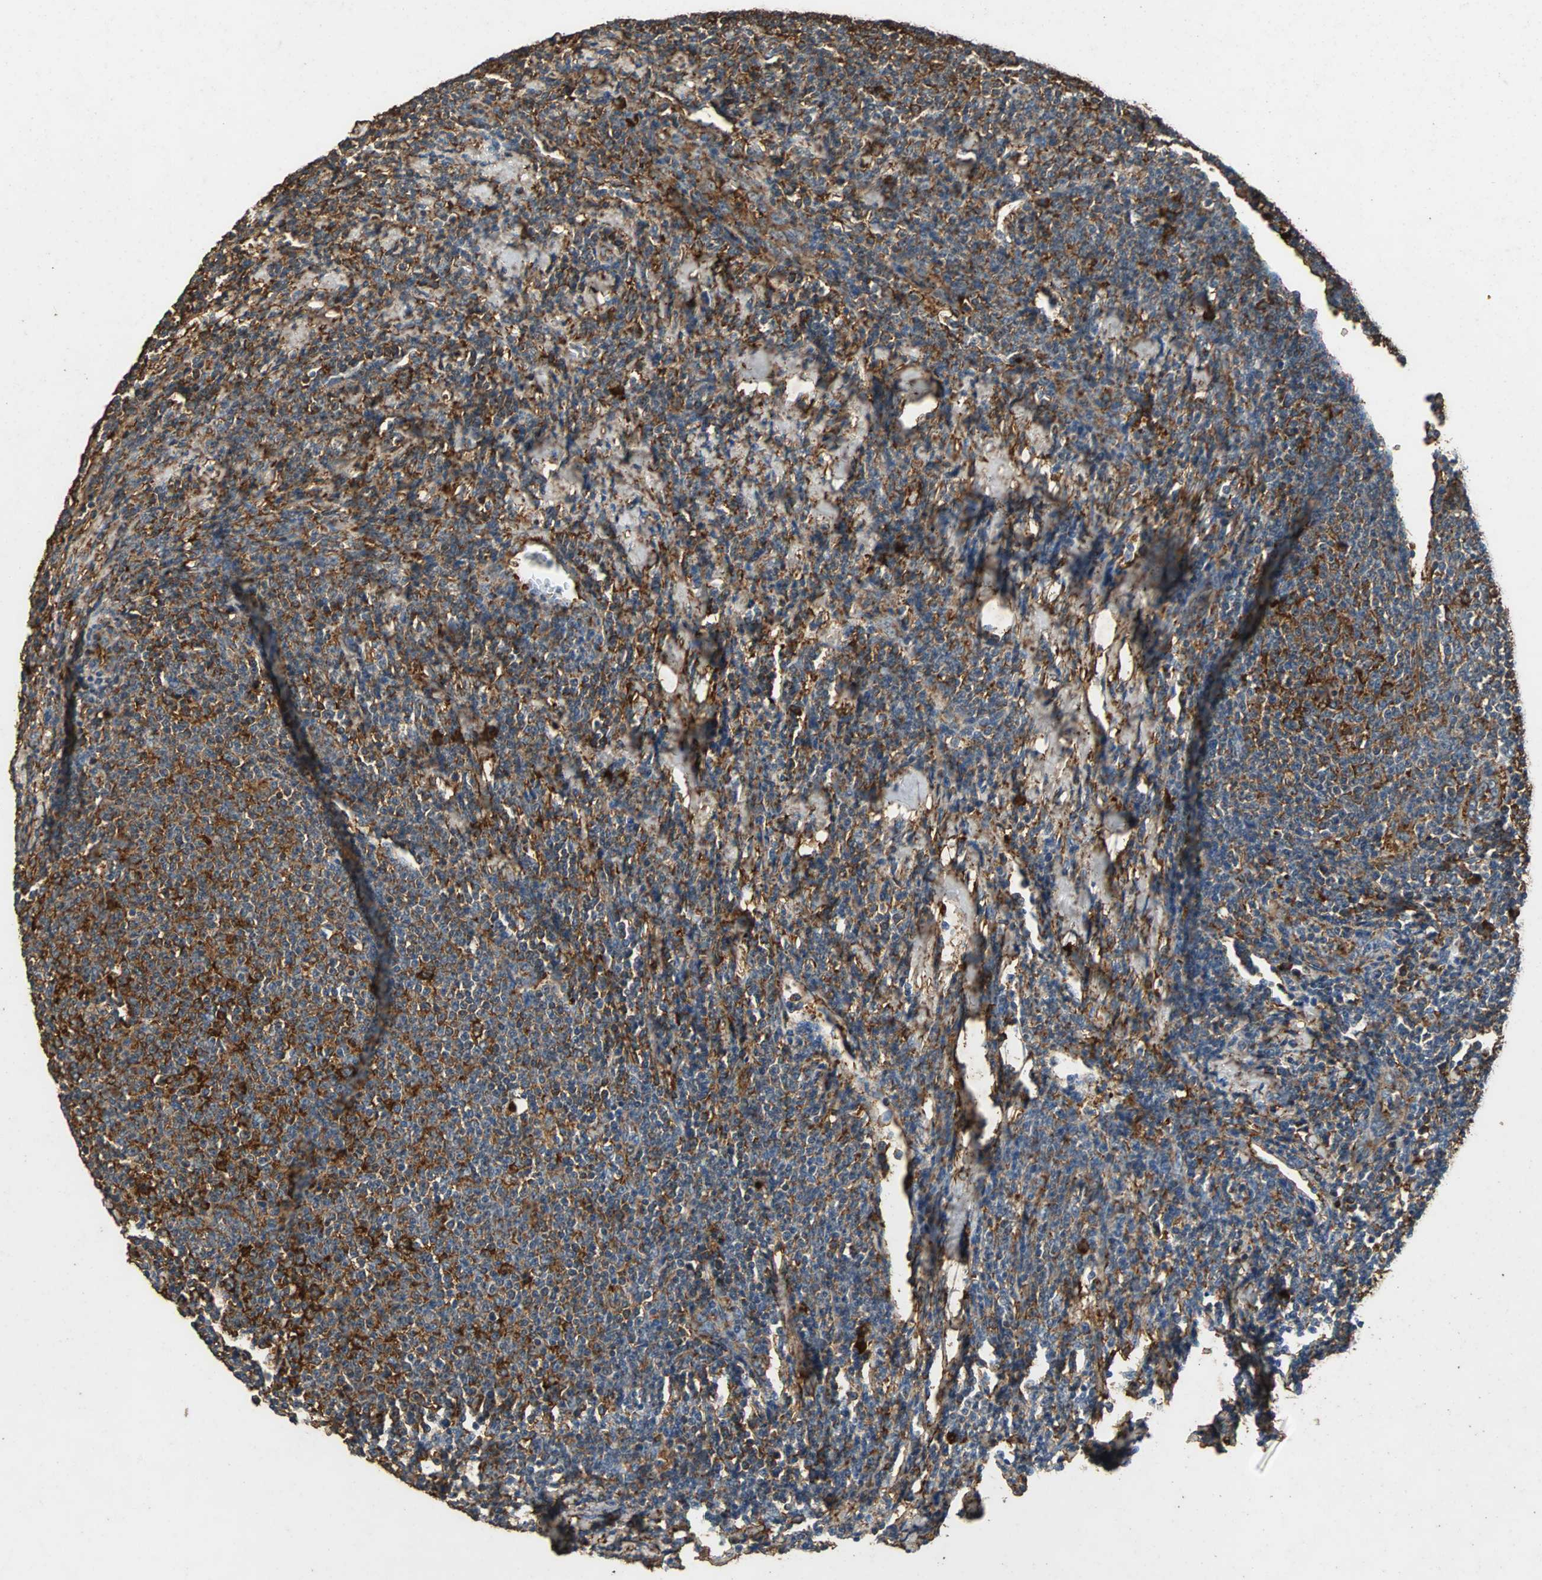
{"staining": {"intensity": "strong", "quantity": "25%-75%", "location": "cytoplasmic/membranous"}, "tissue": "lymphoma", "cell_type": "Tumor cells", "image_type": "cancer", "snomed": [{"axis": "morphology", "description": "Malignant lymphoma, non-Hodgkin's type, Low grade"}, {"axis": "topography", "description": "Lymph node"}], "caption": "Immunohistochemistry (IHC) histopathology image of lymphoma stained for a protein (brown), which demonstrates high levels of strong cytoplasmic/membranous positivity in approximately 25%-75% of tumor cells.", "gene": "NAA10", "patient": {"sex": "male", "age": 66}}